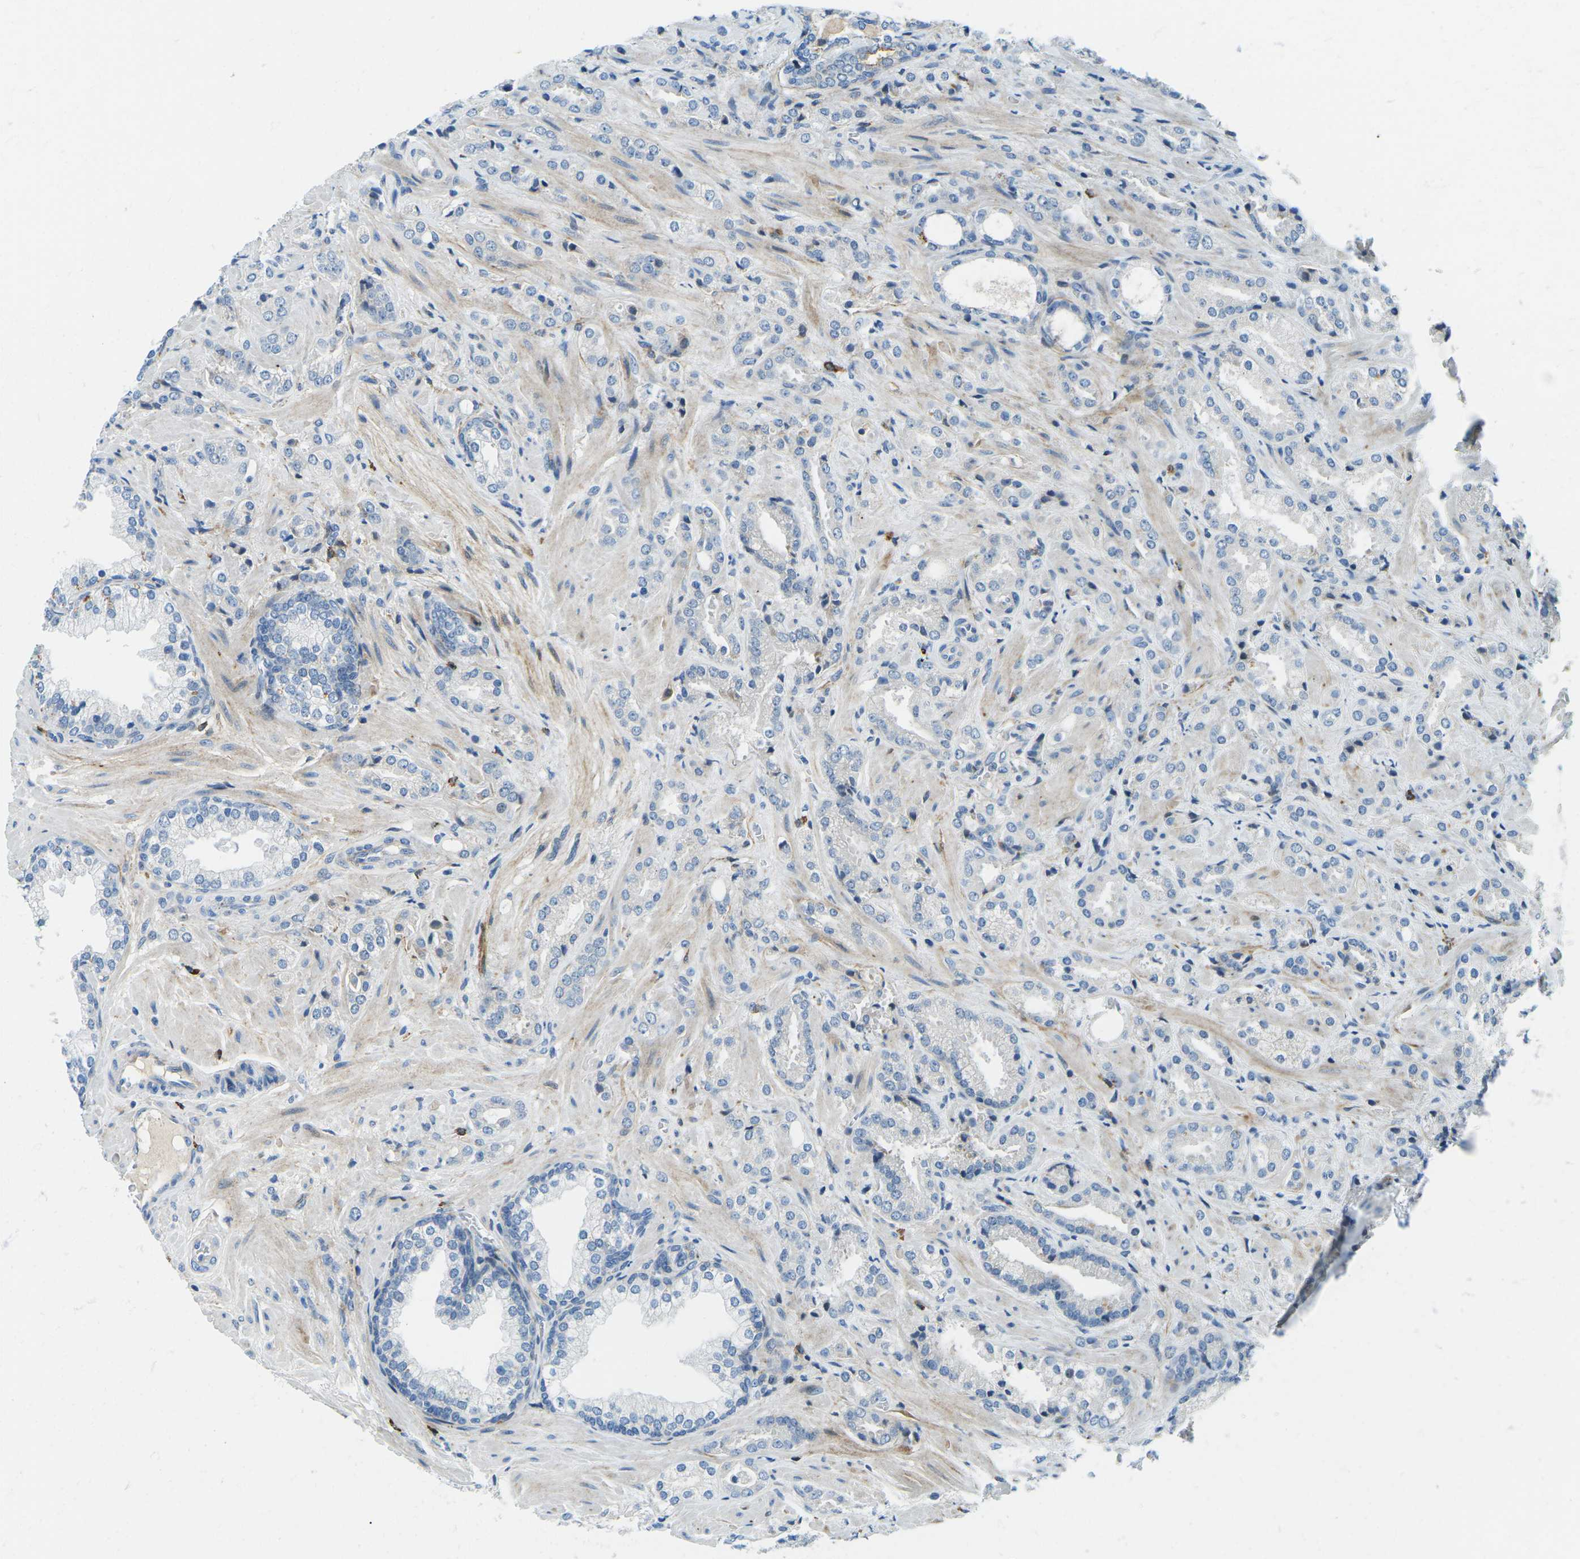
{"staining": {"intensity": "negative", "quantity": "none", "location": "none"}, "tissue": "prostate cancer", "cell_type": "Tumor cells", "image_type": "cancer", "snomed": [{"axis": "morphology", "description": "Adenocarcinoma, High grade"}, {"axis": "topography", "description": "Prostate"}], "caption": "A photomicrograph of human adenocarcinoma (high-grade) (prostate) is negative for staining in tumor cells. (Stains: DAB immunohistochemistry with hematoxylin counter stain, Microscopy: brightfield microscopy at high magnification).", "gene": "CFB", "patient": {"sex": "male", "age": 64}}